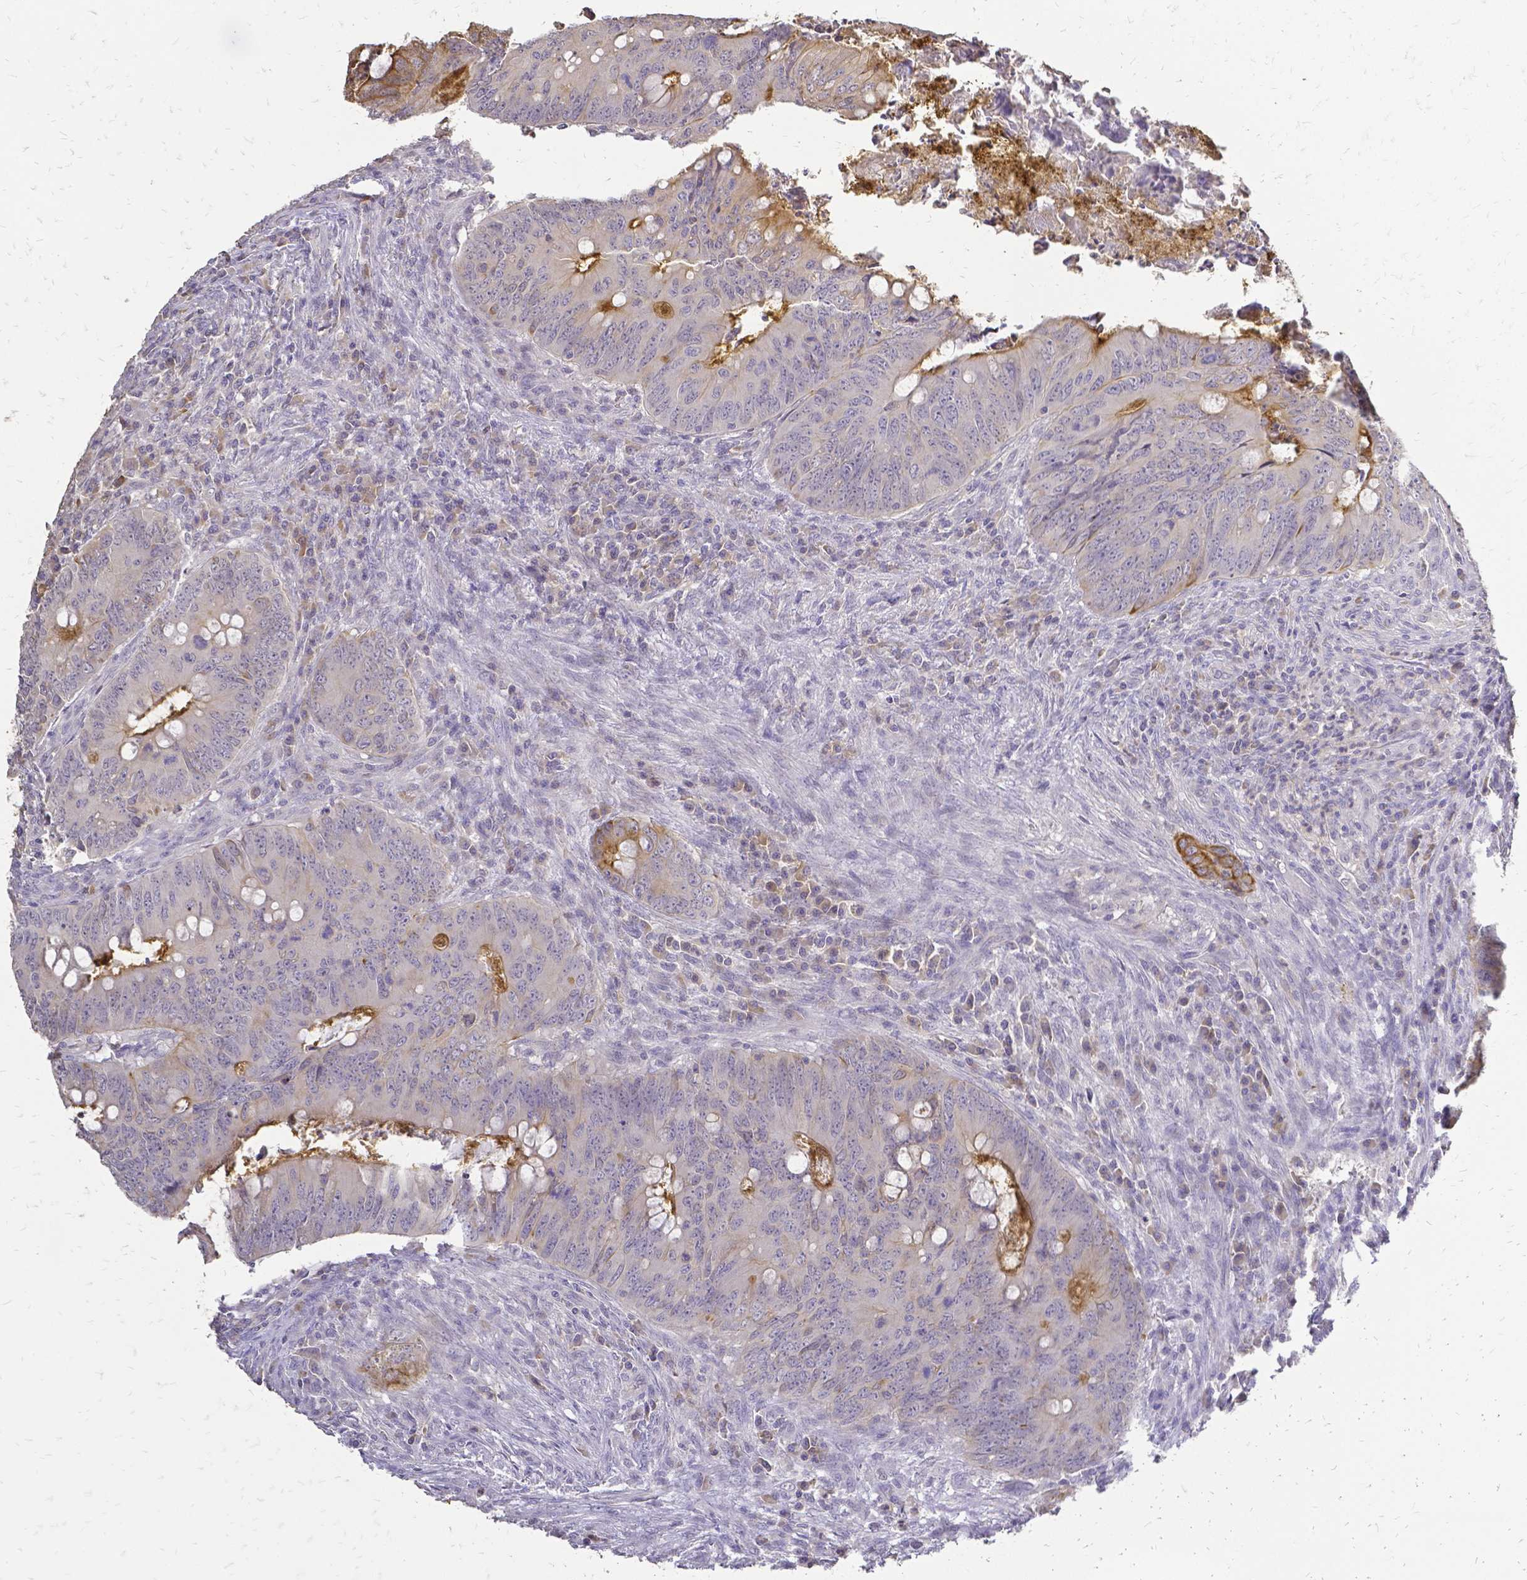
{"staining": {"intensity": "moderate", "quantity": "25%-75%", "location": "cytoplasmic/membranous"}, "tissue": "colorectal cancer", "cell_type": "Tumor cells", "image_type": "cancer", "snomed": [{"axis": "morphology", "description": "Adenocarcinoma, NOS"}, {"axis": "topography", "description": "Colon"}], "caption": "Human colorectal adenocarcinoma stained for a protein (brown) exhibits moderate cytoplasmic/membranous positive positivity in approximately 25%-75% of tumor cells.", "gene": "CIB1", "patient": {"sex": "female", "age": 74}}